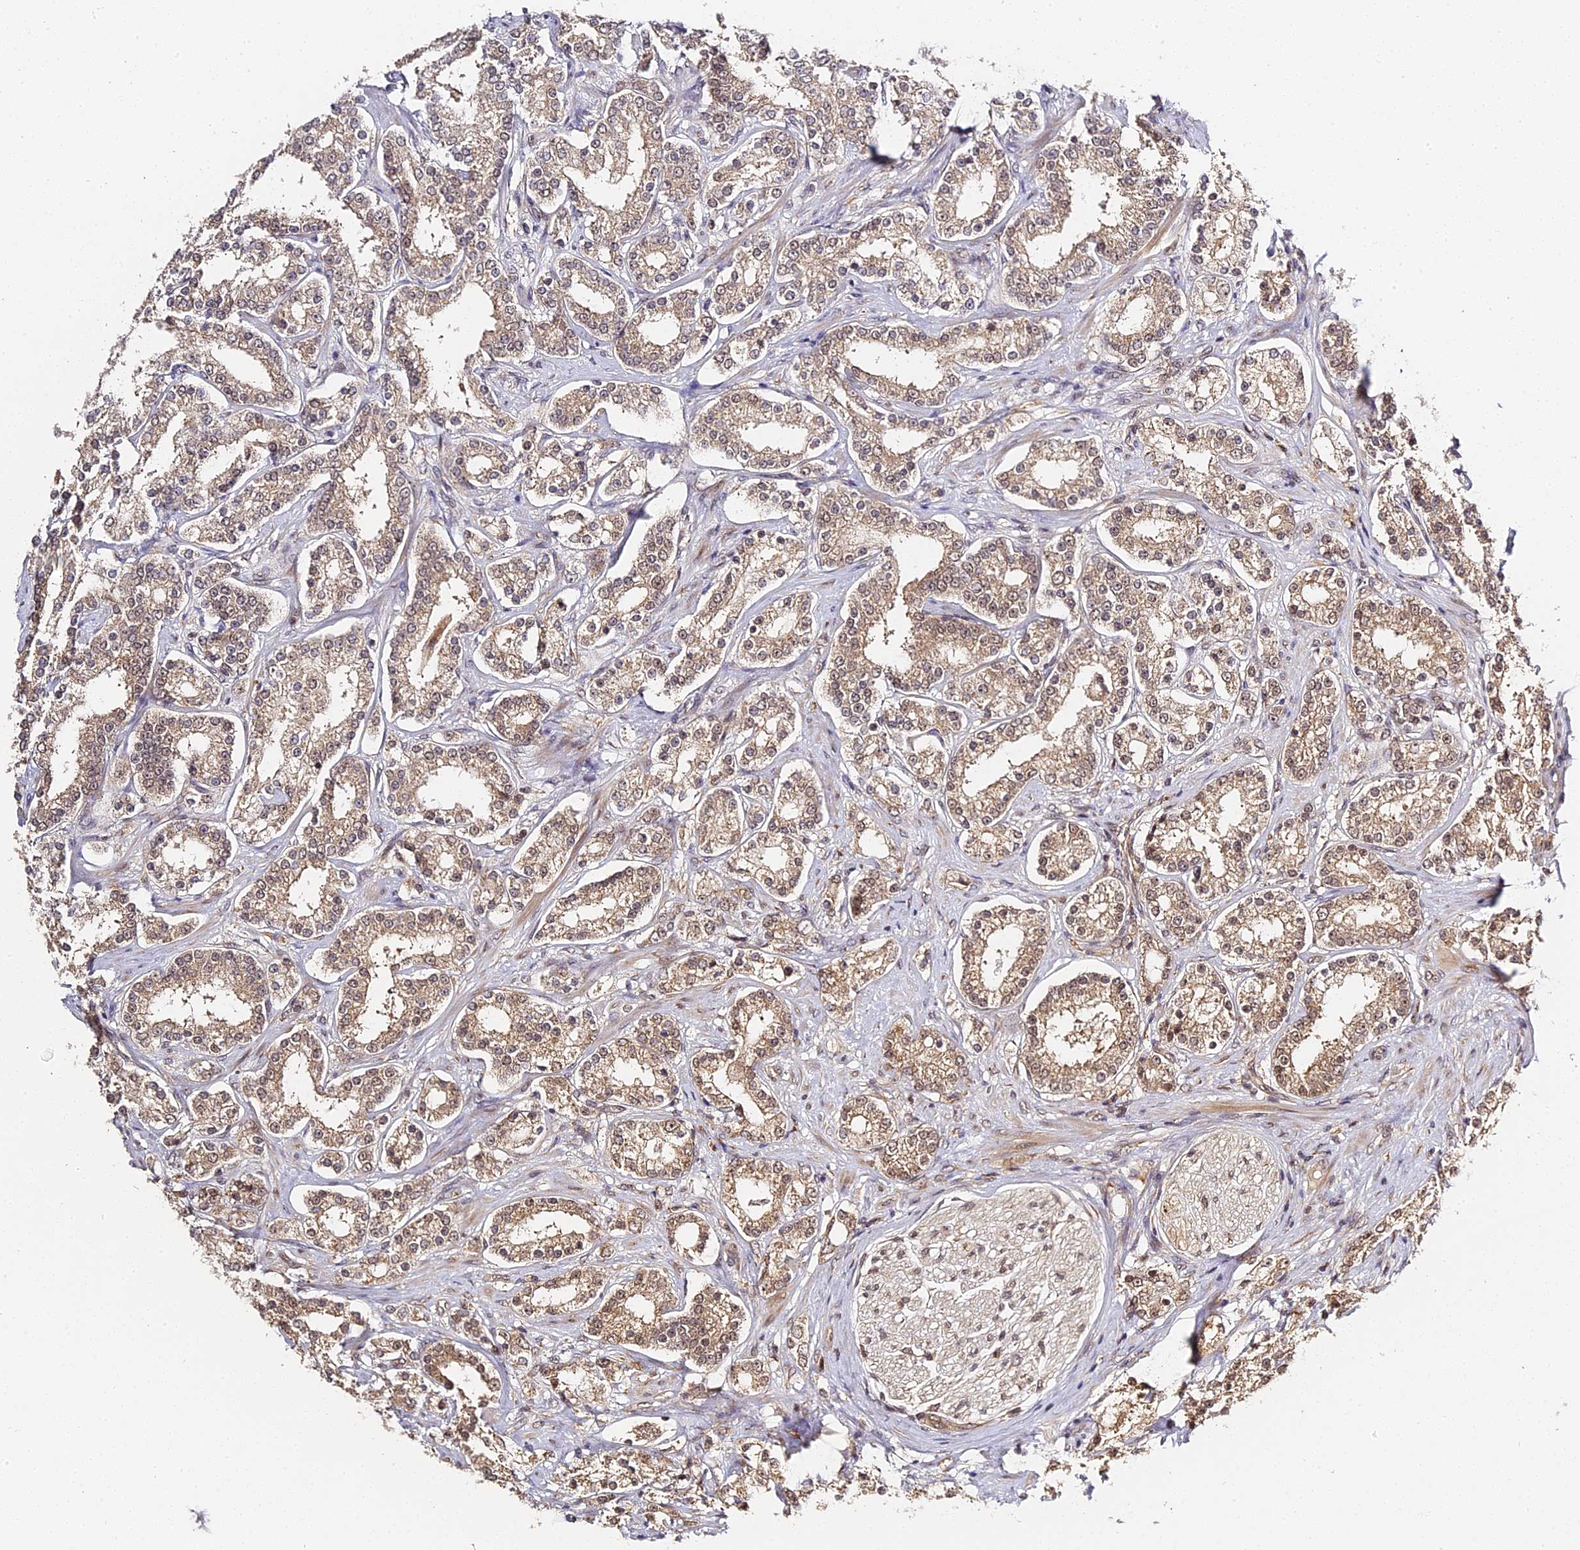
{"staining": {"intensity": "negative", "quantity": "none", "location": "none"}, "tissue": "prostate cancer", "cell_type": "Tumor cells", "image_type": "cancer", "snomed": [{"axis": "morphology", "description": "Normal tissue, NOS"}, {"axis": "morphology", "description": "Adenocarcinoma, High grade"}, {"axis": "topography", "description": "Prostate"}], "caption": "Tumor cells are negative for protein expression in human prostate cancer (adenocarcinoma (high-grade)).", "gene": "IMPACT", "patient": {"sex": "male", "age": 83}}